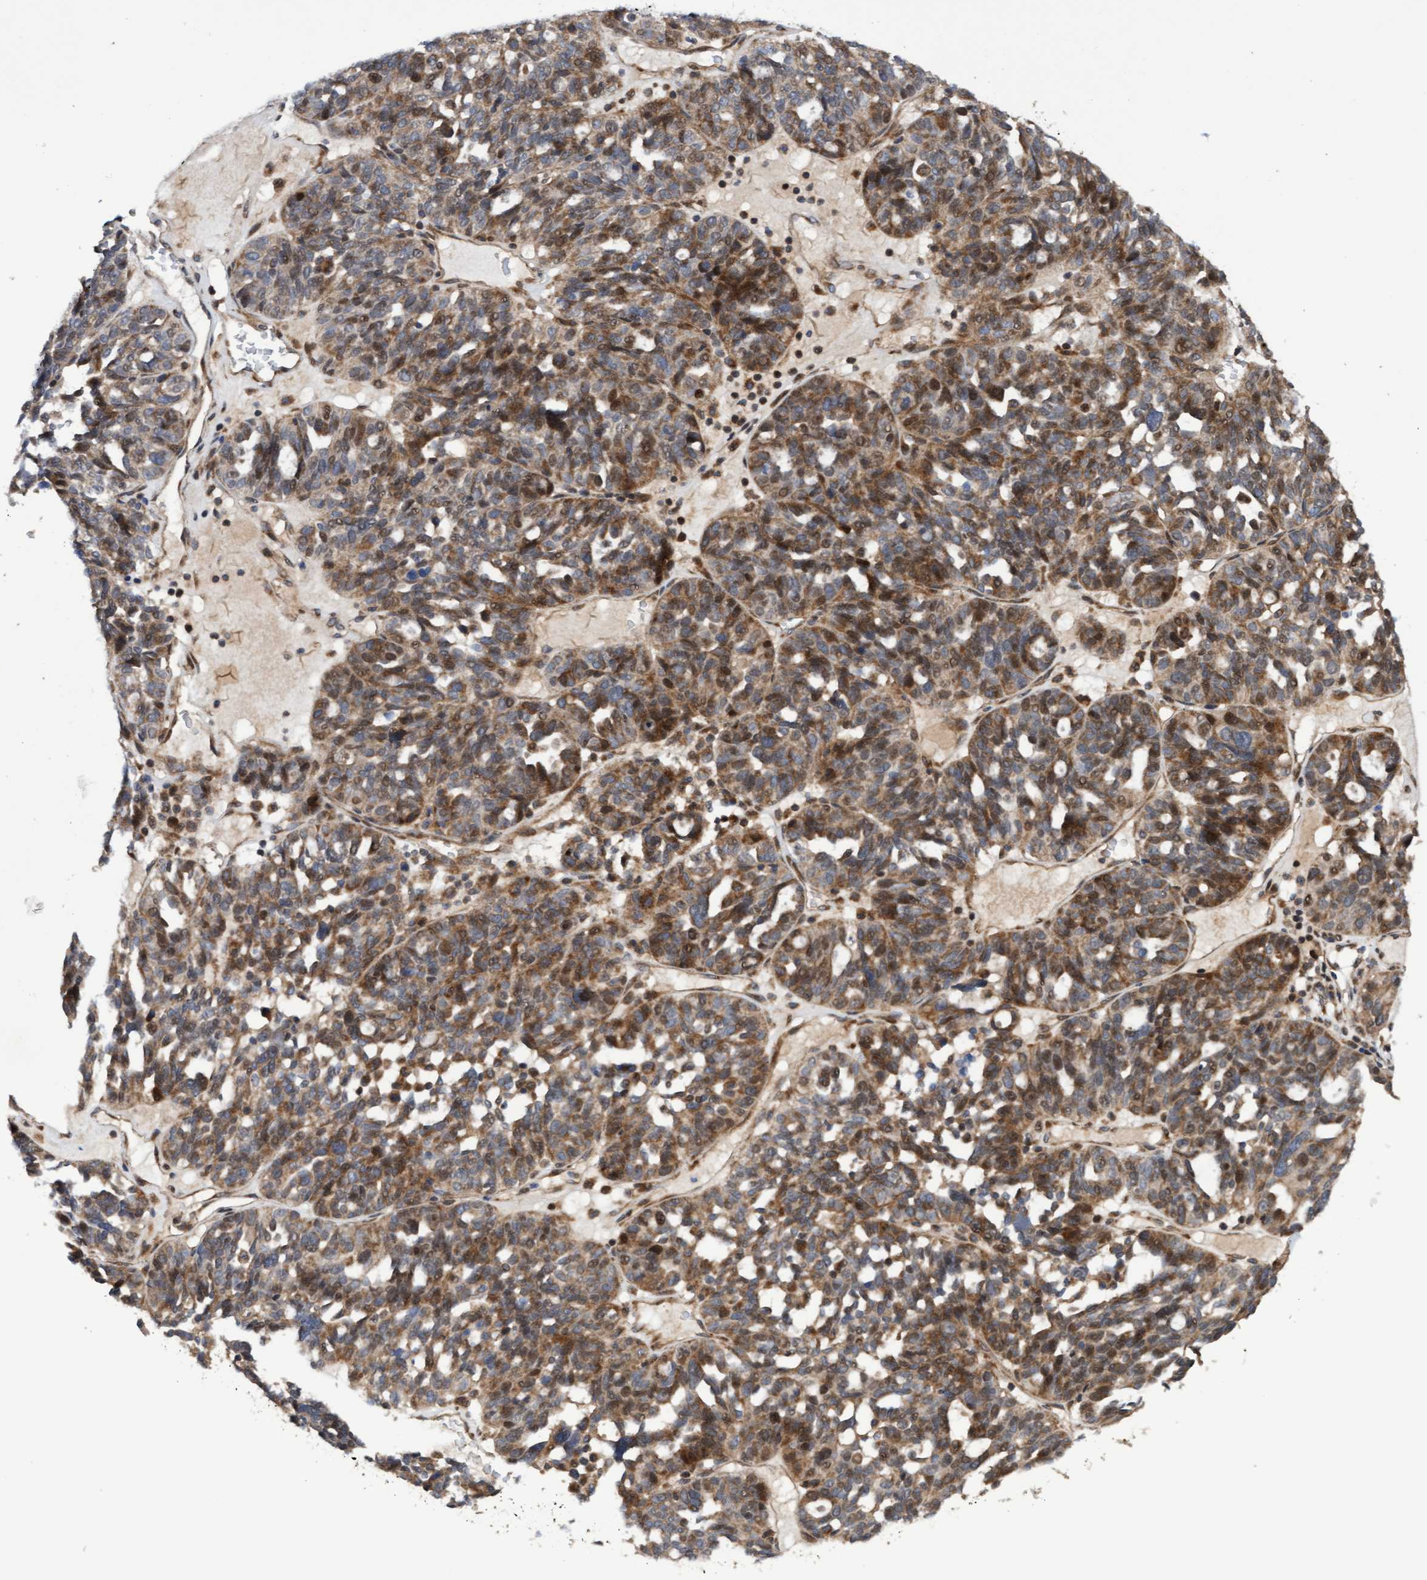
{"staining": {"intensity": "moderate", "quantity": "25%-75%", "location": "cytoplasmic/membranous,nuclear"}, "tissue": "ovarian cancer", "cell_type": "Tumor cells", "image_type": "cancer", "snomed": [{"axis": "morphology", "description": "Cystadenocarcinoma, serous, NOS"}, {"axis": "topography", "description": "Ovary"}], "caption": "This histopathology image shows immunohistochemistry (IHC) staining of ovarian serous cystadenocarcinoma, with medium moderate cytoplasmic/membranous and nuclear positivity in approximately 25%-75% of tumor cells.", "gene": "ELP5", "patient": {"sex": "female", "age": 59}}